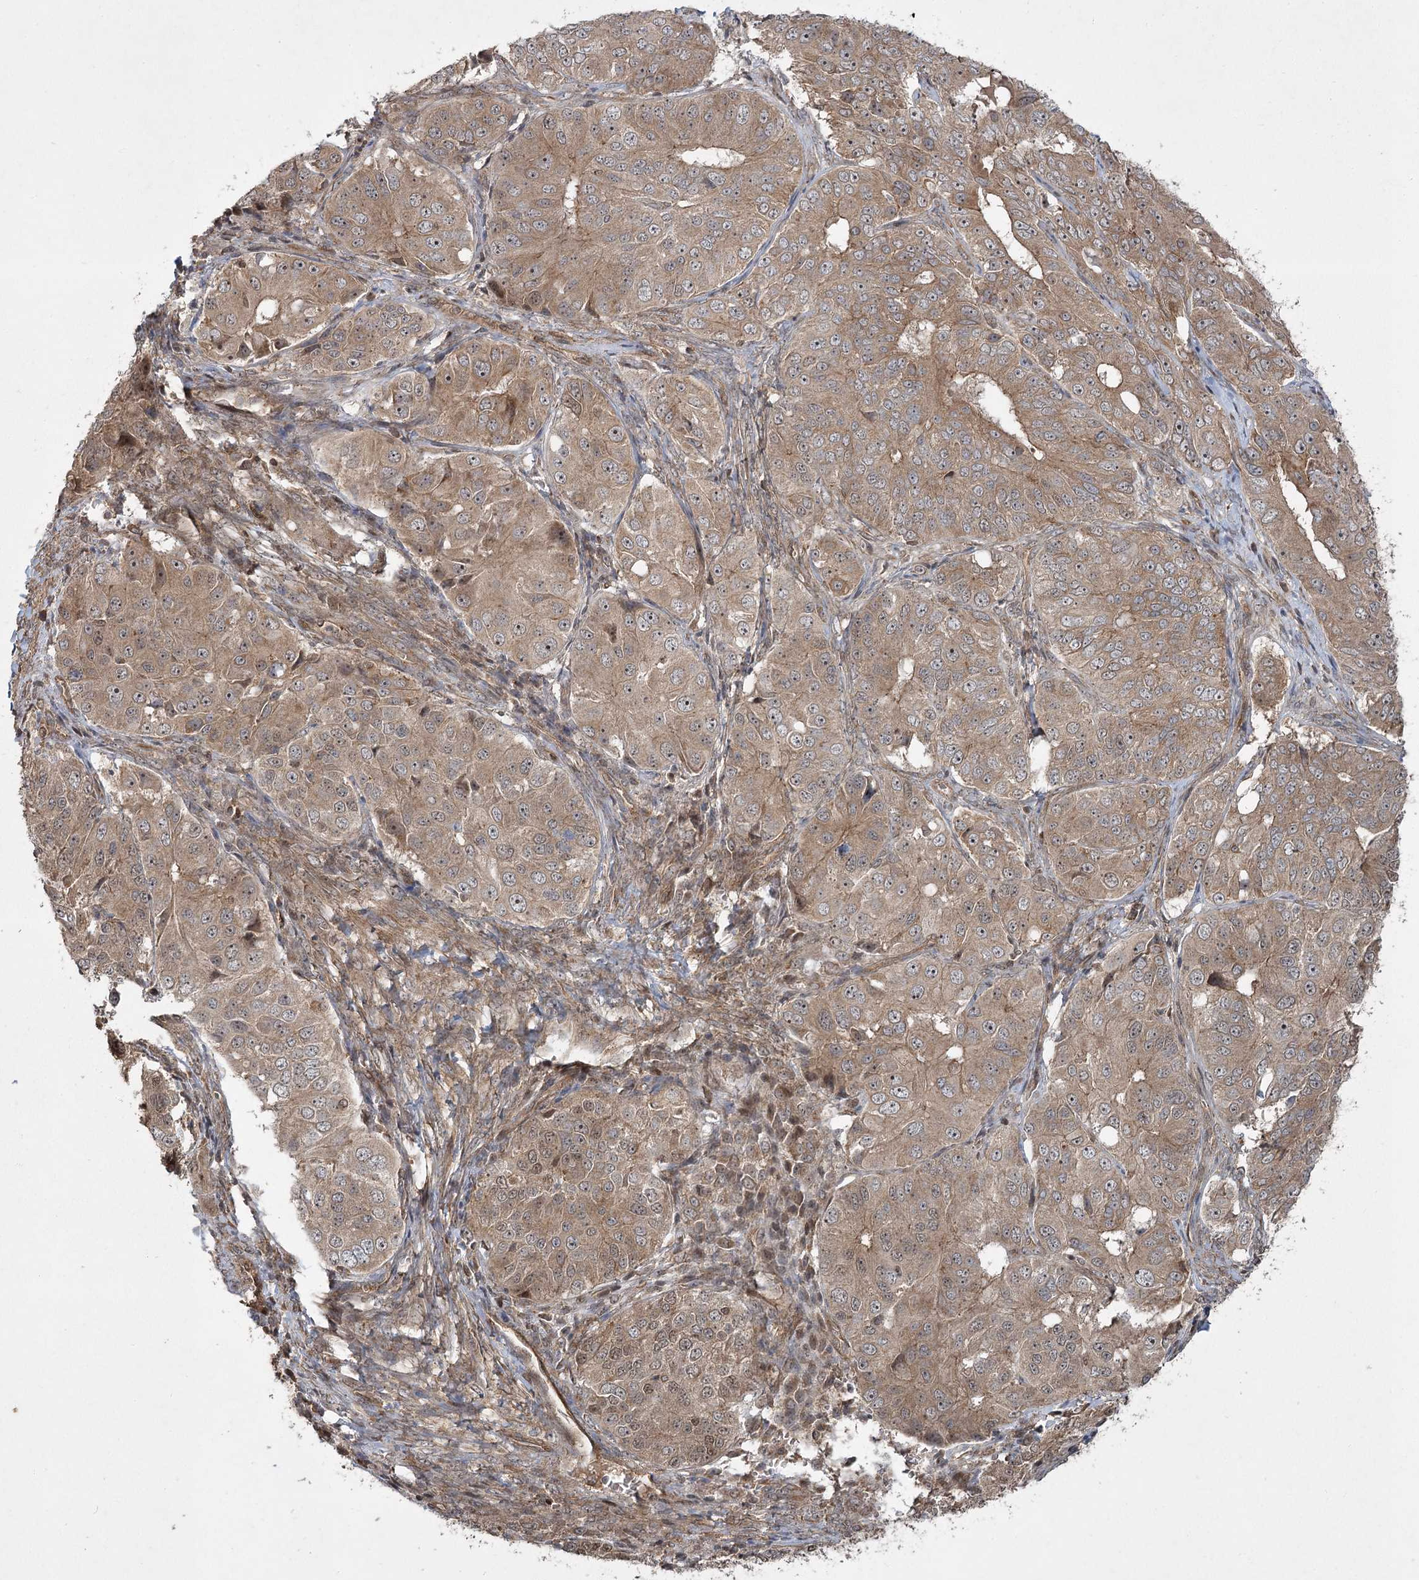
{"staining": {"intensity": "moderate", "quantity": ">75%", "location": "cytoplasmic/membranous,nuclear"}, "tissue": "ovarian cancer", "cell_type": "Tumor cells", "image_type": "cancer", "snomed": [{"axis": "morphology", "description": "Carcinoma, endometroid"}, {"axis": "topography", "description": "Ovary"}], "caption": "Immunohistochemical staining of human ovarian endometroid carcinoma exhibits medium levels of moderate cytoplasmic/membranous and nuclear protein expression in approximately >75% of tumor cells.", "gene": "CPLANE1", "patient": {"sex": "female", "age": 51}}